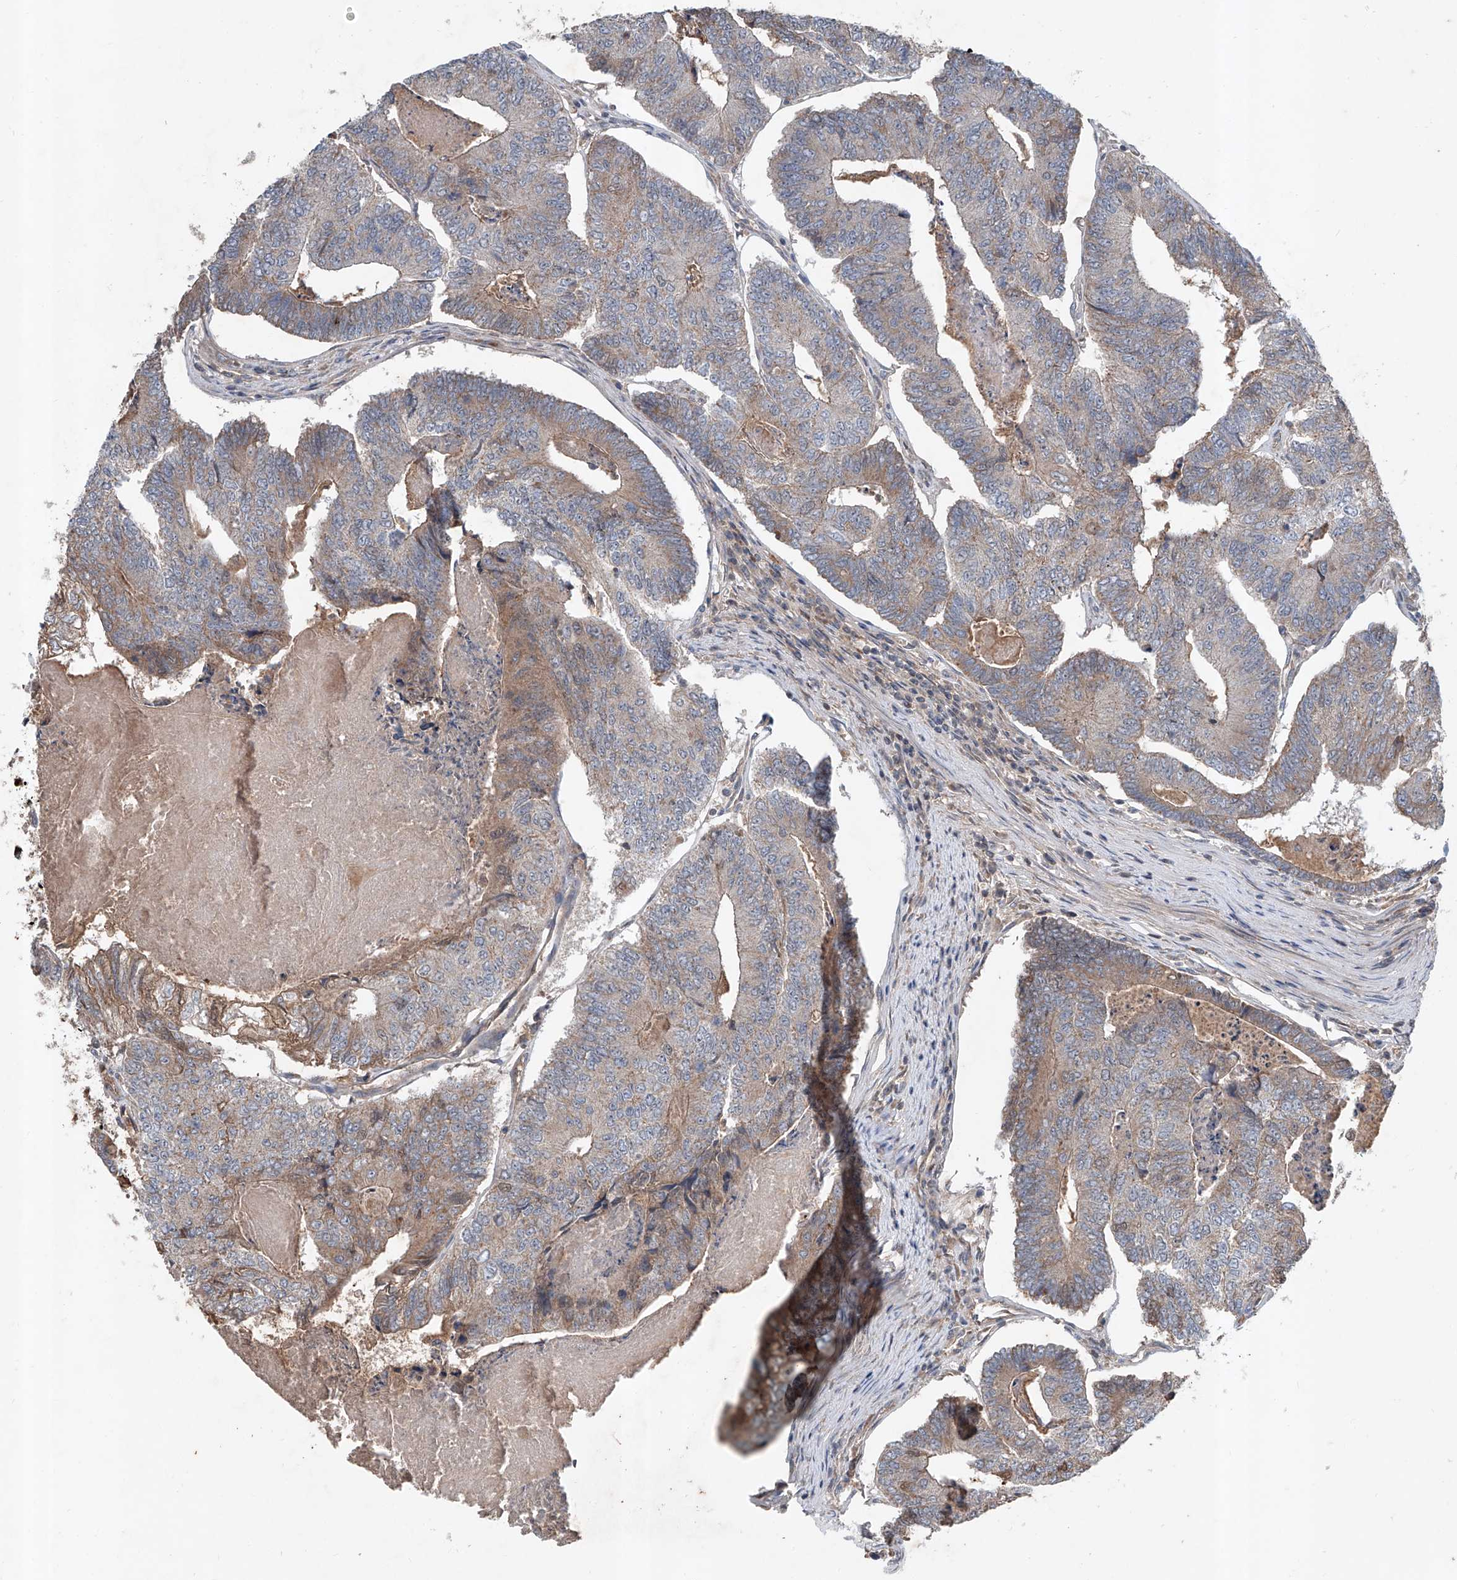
{"staining": {"intensity": "weak", "quantity": "25%-75%", "location": "cytoplasmic/membranous"}, "tissue": "colorectal cancer", "cell_type": "Tumor cells", "image_type": "cancer", "snomed": [{"axis": "morphology", "description": "Adenocarcinoma, NOS"}, {"axis": "topography", "description": "Colon"}], "caption": "Immunohistochemistry of colorectal cancer (adenocarcinoma) demonstrates low levels of weak cytoplasmic/membranous positivity in approximately 25%-75% of tumor cells. The staining was performed using DAB (3,3'-diaminobenzidine), with brown indicating positive protein expression. Nuclei are stained blue with hematoxylin.", "gene": "ADAM23", "patient": {"sex": "female", "age": 67}}